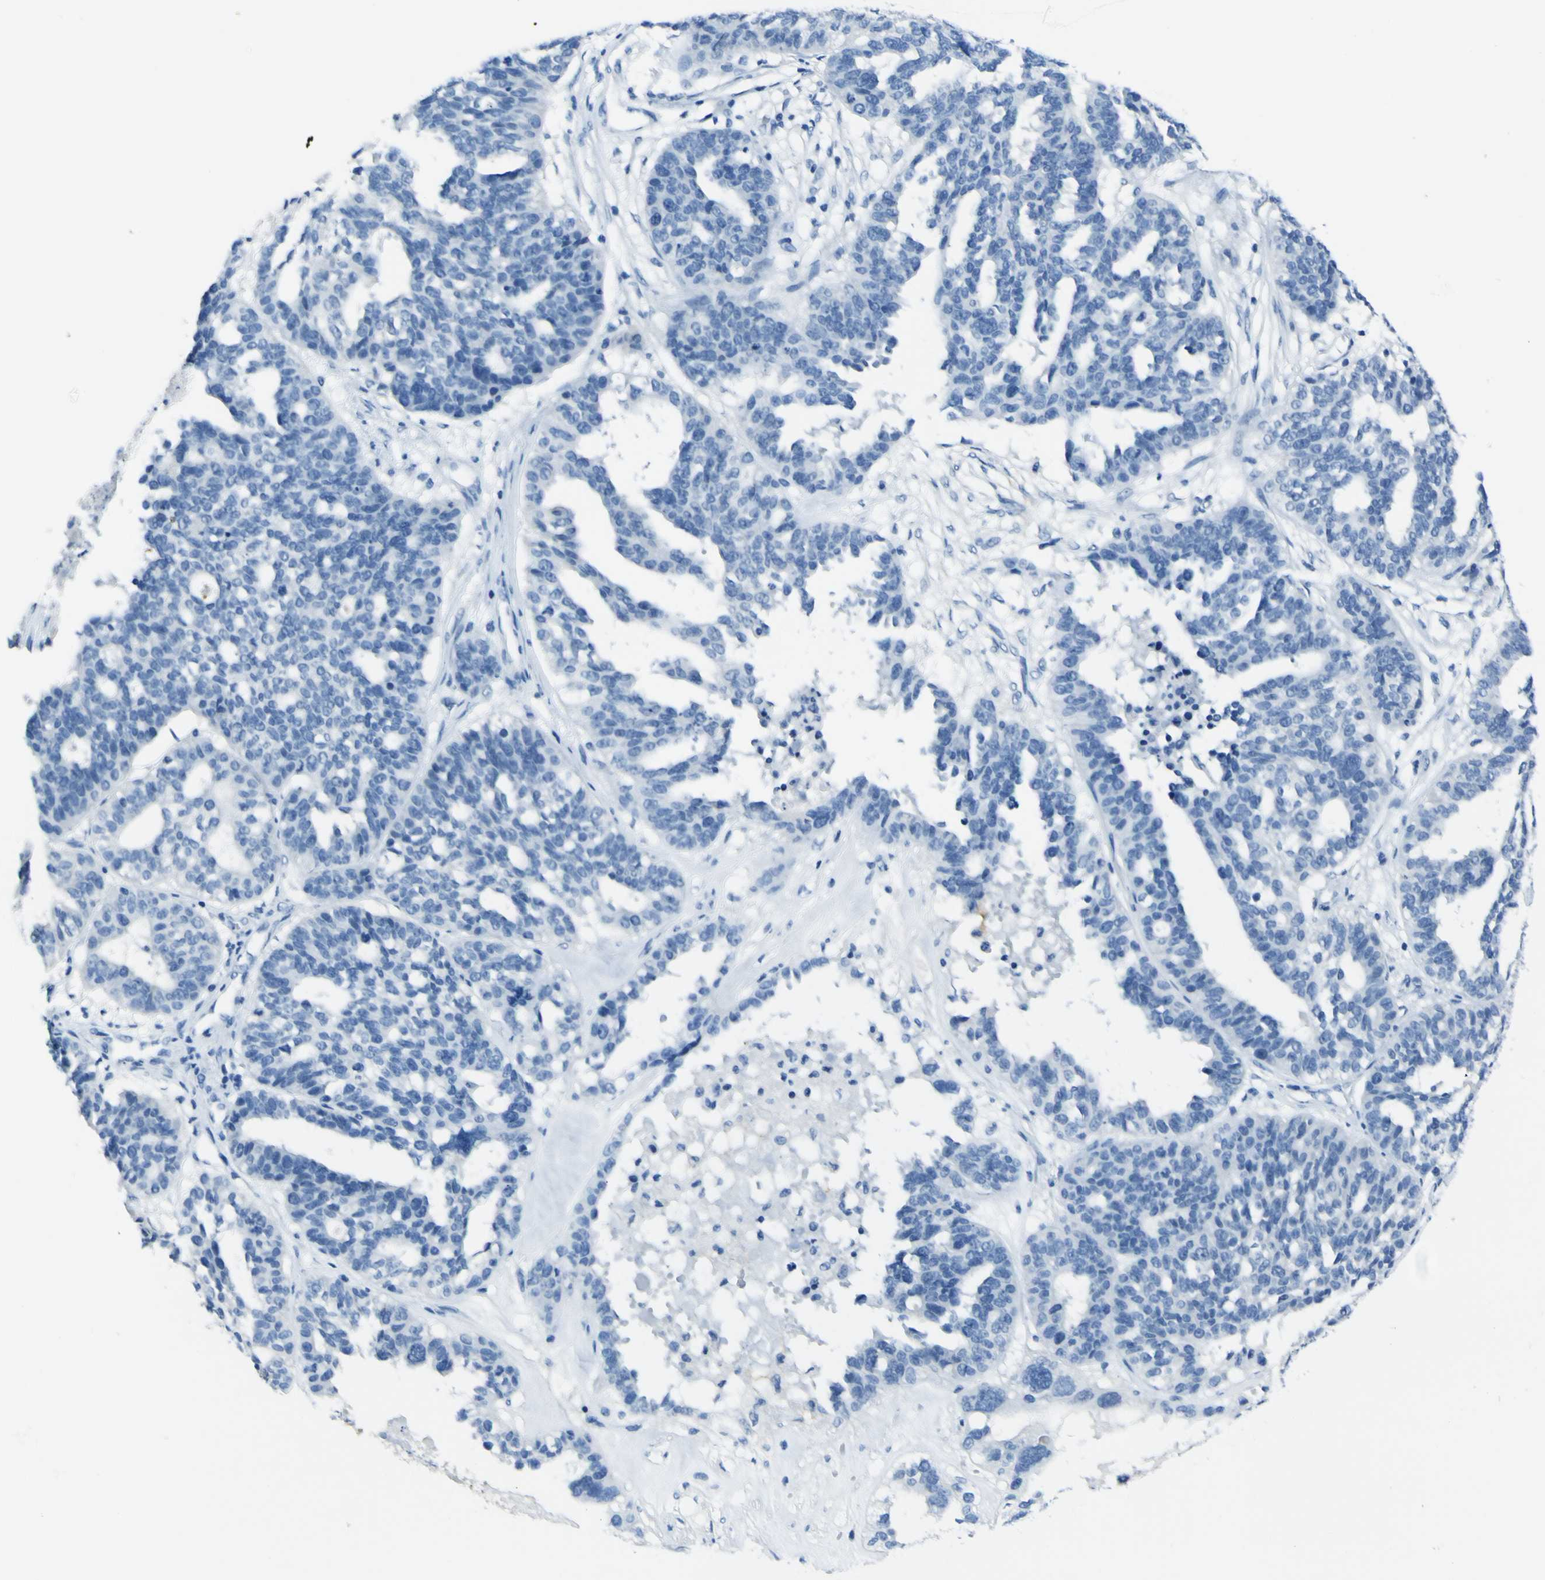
{"staining": {"intensity": "negative", "quantity": "none", "location": "none"}, "tissue": "ovarian cancer", "cell_type": "Tumor cells", "image_type": "cancer", "snomed": [{"axis": "morphology", "description": "Cystadenocarcinoma, serous, NOS"}, {"axis": "topography", "description": "Ovary"}], "caption": "An immunohistochemistry image of ovarian cancer is shown. There is no staining in tumor cells of ovarian cancer.", "gene": "PHKG1", "patient": {"sex": "female", "age": 59}}